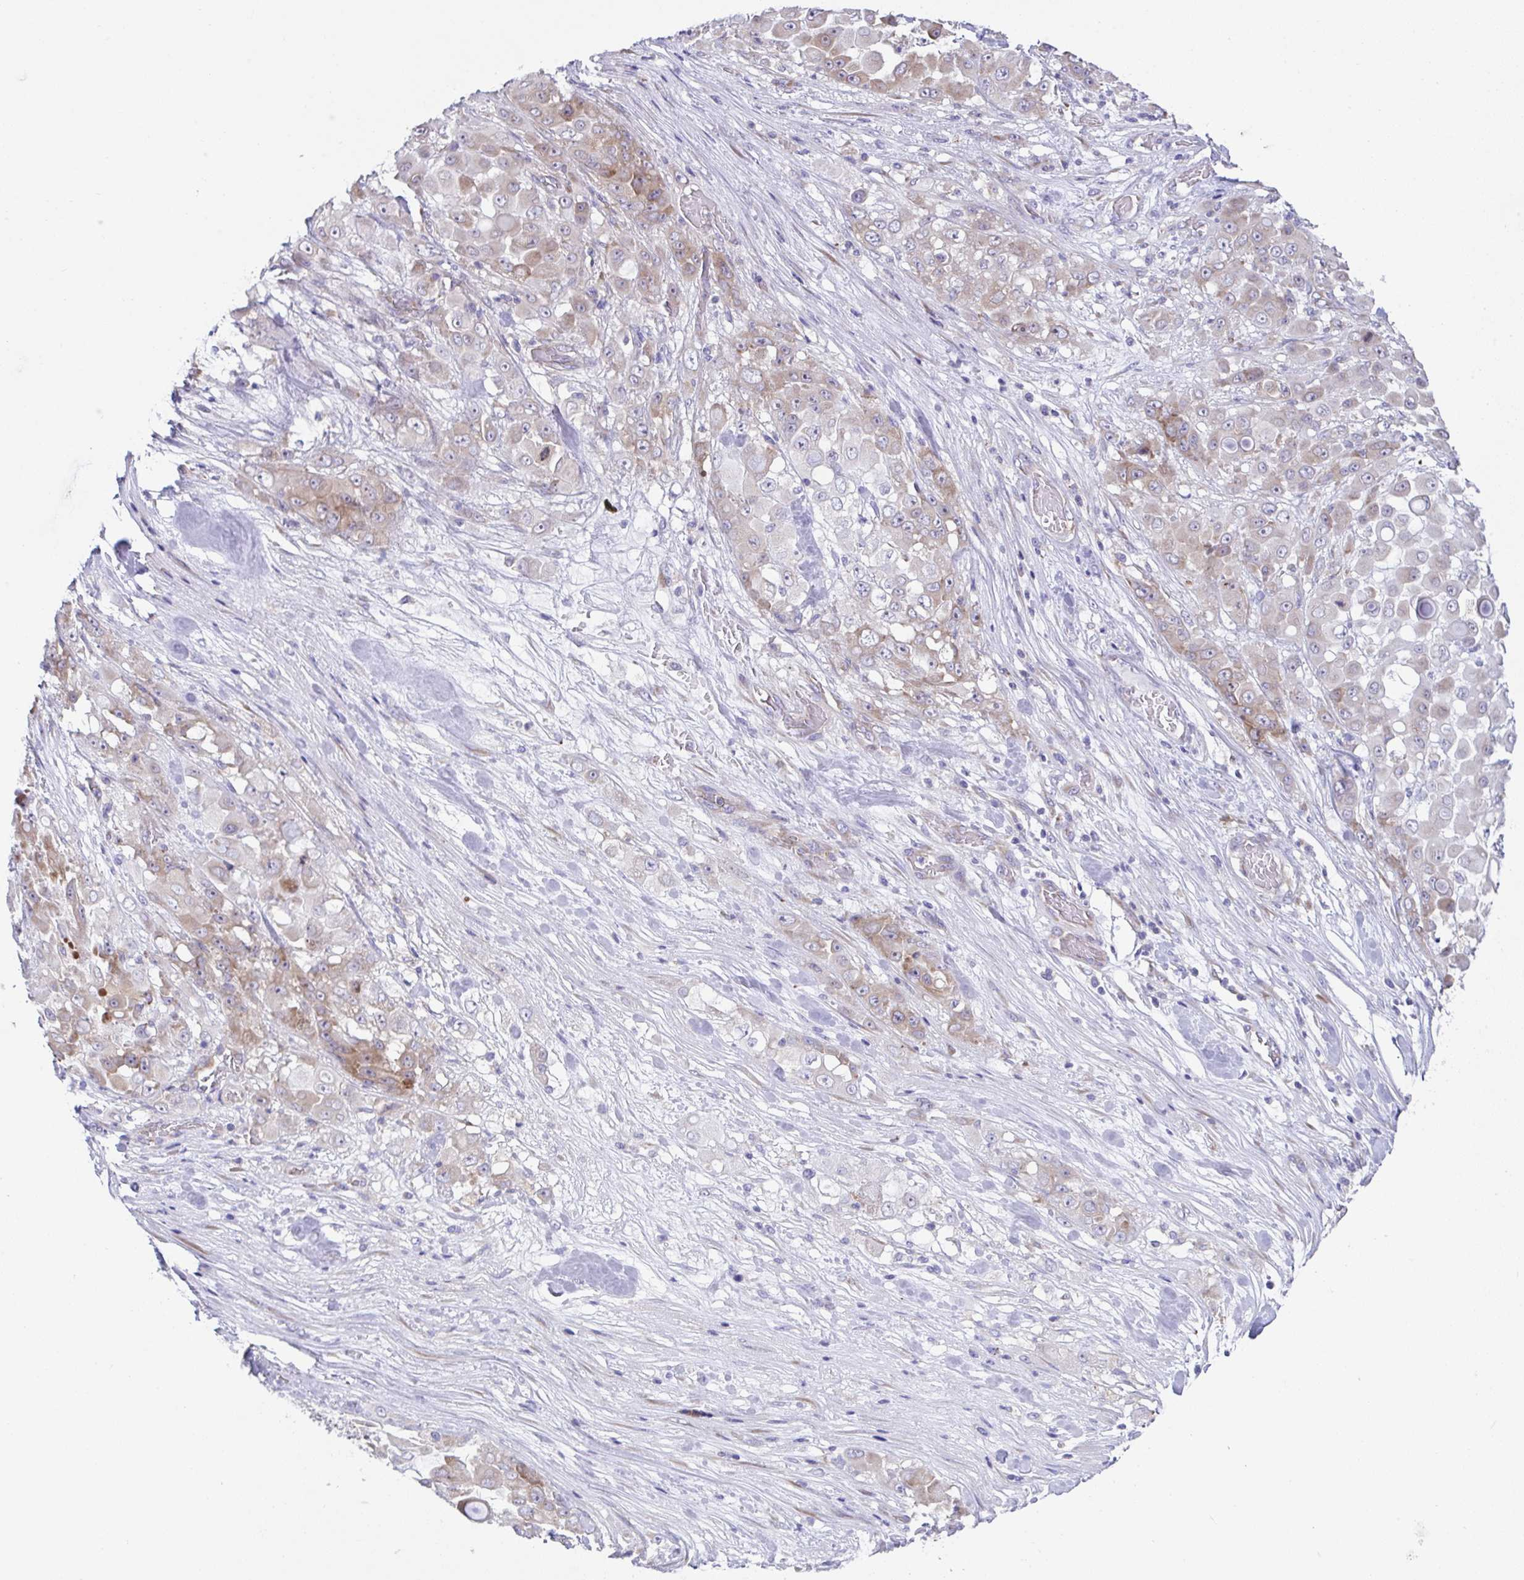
{"staining": {"intensity": "moderate", "quantity": "25%-75%", "location": "cytoplasmic/membranous"}, "tissue": "stomach cancer", "cell_type": "Tumor cells", "image_type": "cancer", "snomed": [{"axis": "morphology", "description": "Adenocarcinoma, NOS"}, {"axis": "topography", "description": "Stomach"}], "caption": "Immunohistochemistry image of stomach cancer (adenocarcinoma) stained for a protein (brown), which reveals medium levels of moderate cytoplasmic/membranous positivity in approximately 25%-75% of tumor cells.", "gene": "FAU", "patient": {"sex": "female", "age": 76}}